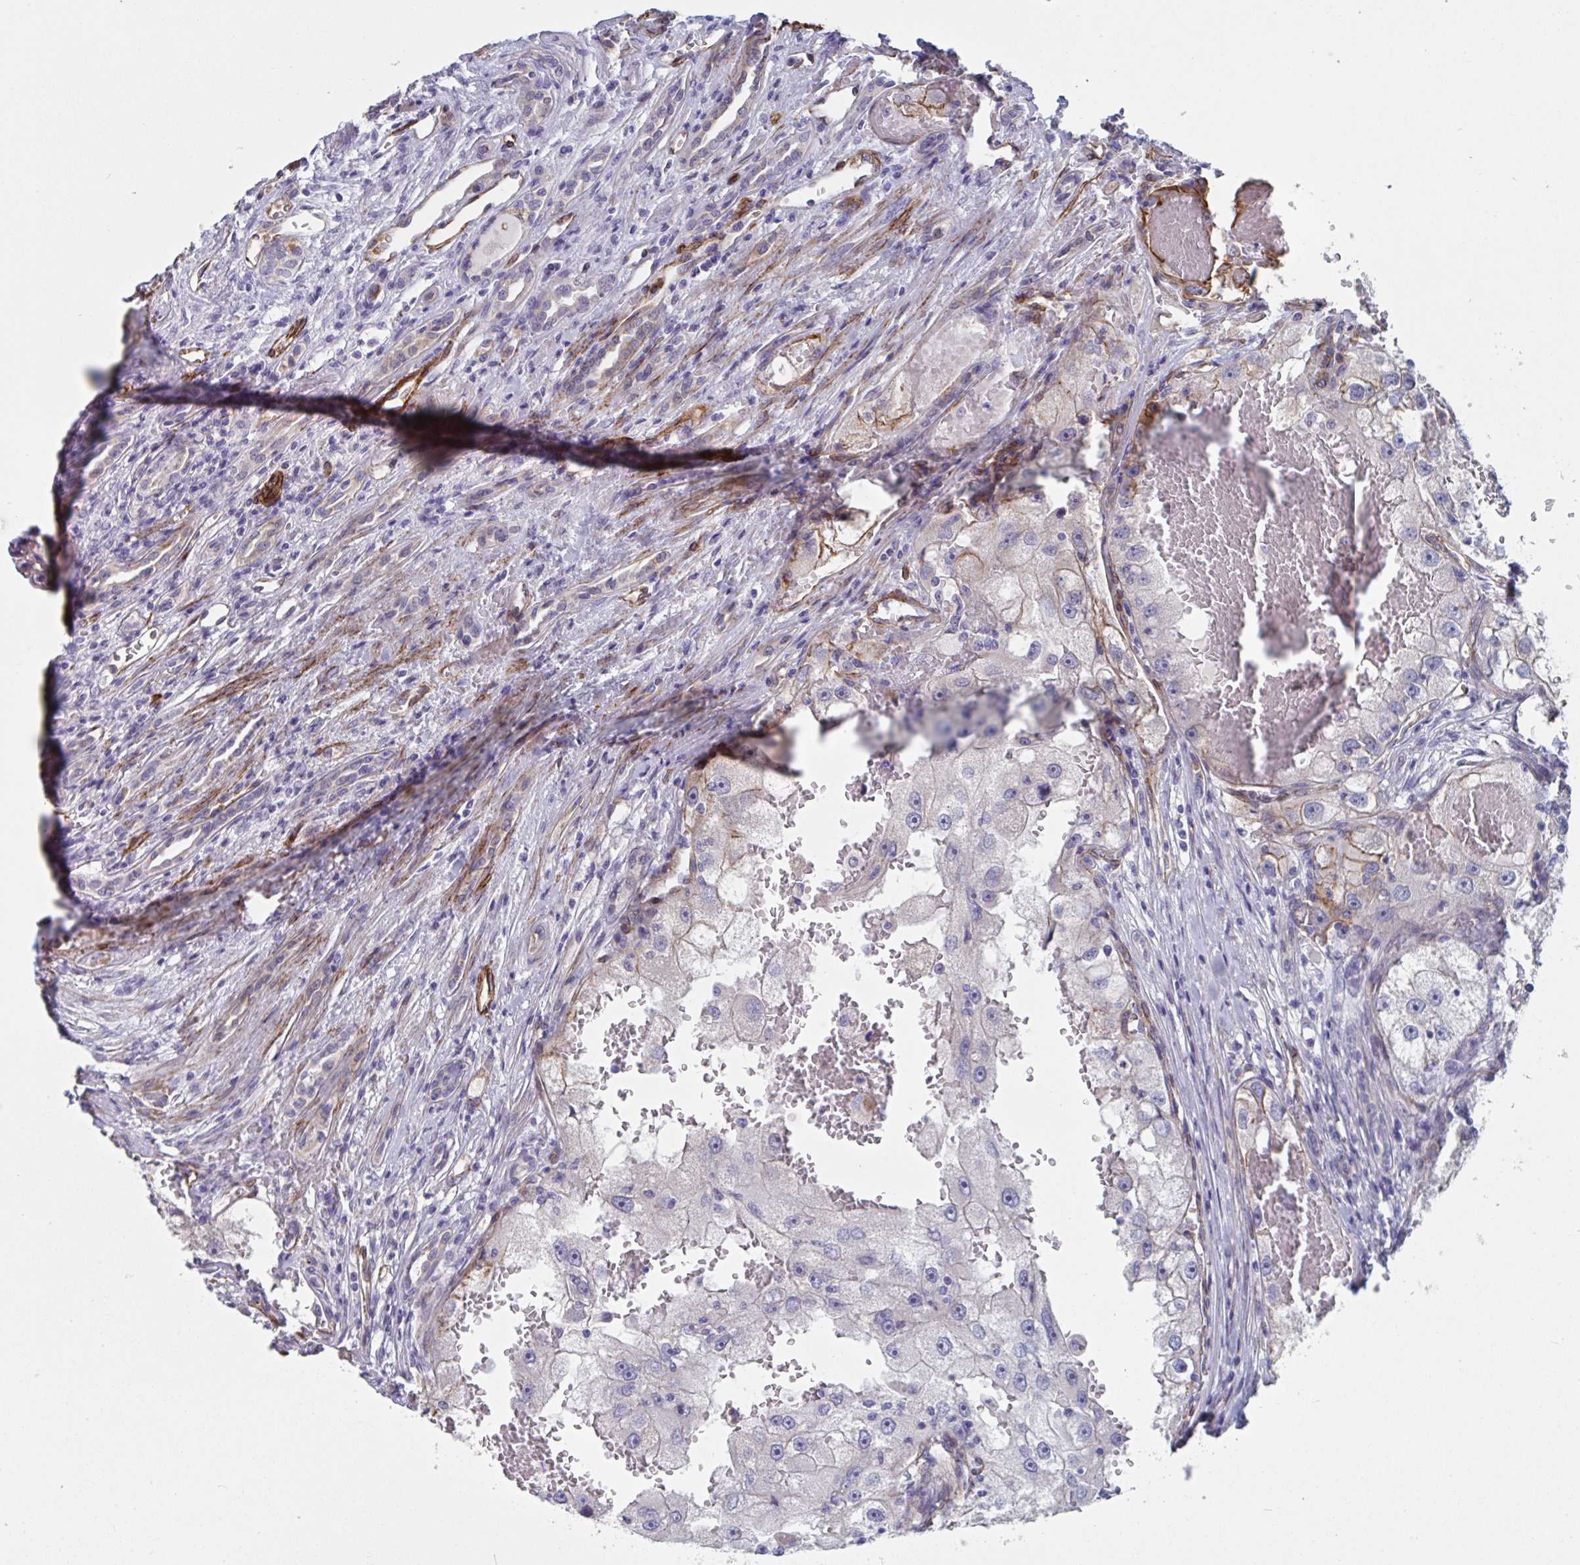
{"staining": {"intensity": "negative", "quantity": "none", "location": "none"}, "tissue": "renal cancer", "cell_type": "Tumor cells", "image_type": "cancer", "snomed": [{"axis": "morphology", "description": "Adenocarcinoma, NOS"}, {"axis": "topography", "description": "Kidney"}], "caption": "An immunohistochemistry (IHC) histopathology image of renal adenocarcinoma is shown. There is no staining in tumor cells of renal adenocarcinoma. (Brightfield microscopy of DAB IHC at high magnification).", "gene": "CITED4", "patient": {"sex": "male", "age": 63}}